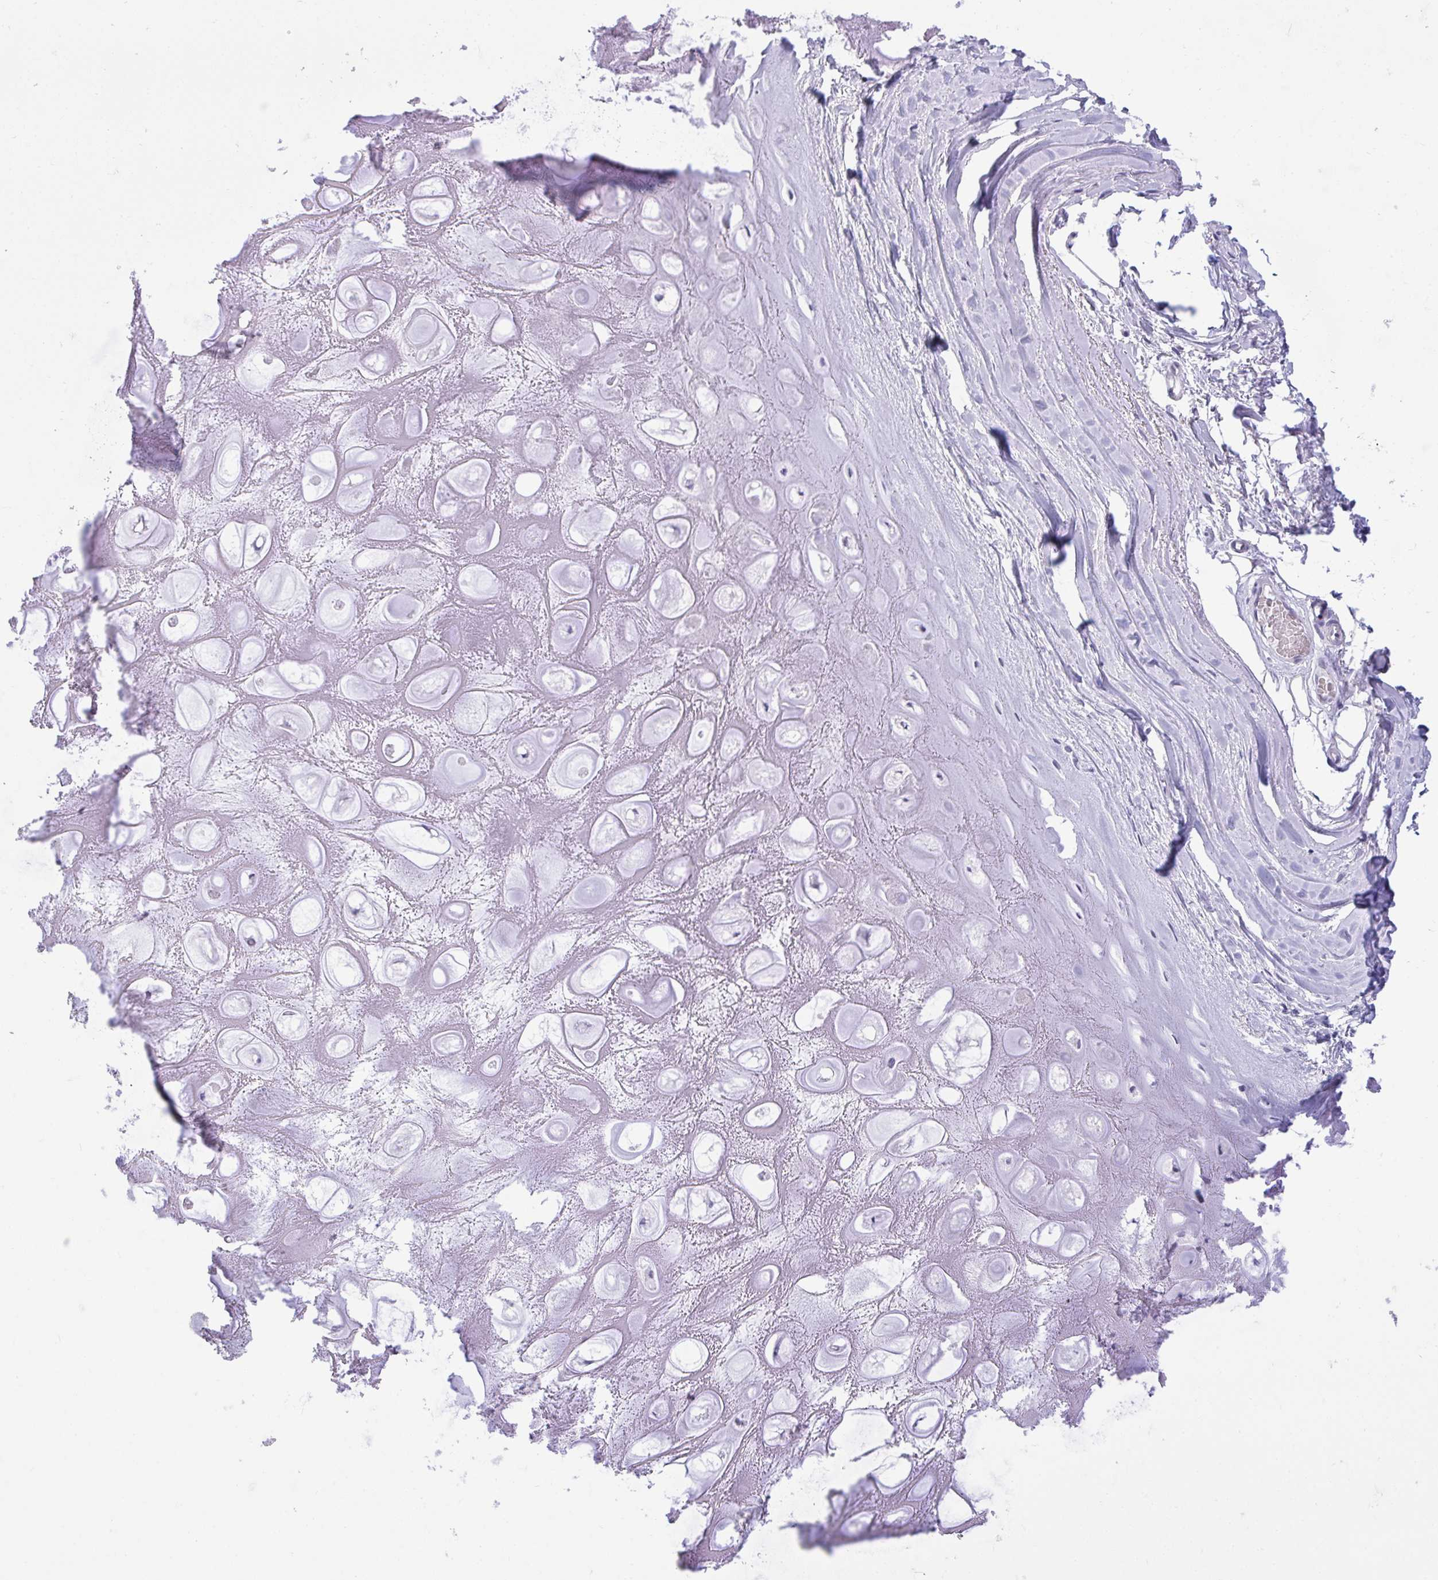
{"staining": {"intensity": "negative", "quantity": "none", "location": "none"}, "tissue": "soft tissue", "cell_type": "Chondrocytes", "image_type": "normal", "snomed": [{"axis": "morphology", "description": "Normal tissue, NOS"}, {"axis": "topography", "description": "Lymph node"}, {"axis": "topography", "description": "Cartilage tissue"}, {"axis": "topography", "description": "Nasopharynx"}], "caption": "This is a micrograph of immunohistochemistry staining of benign soft tissue, which shows no staining in chondrocytes. (DAB (3,3'-diaminobenzidine) immunohistochemistry with hematoxylin counter stain).", "gene": "TEAD4", "patient": {"sex": "male", "age": 63}}